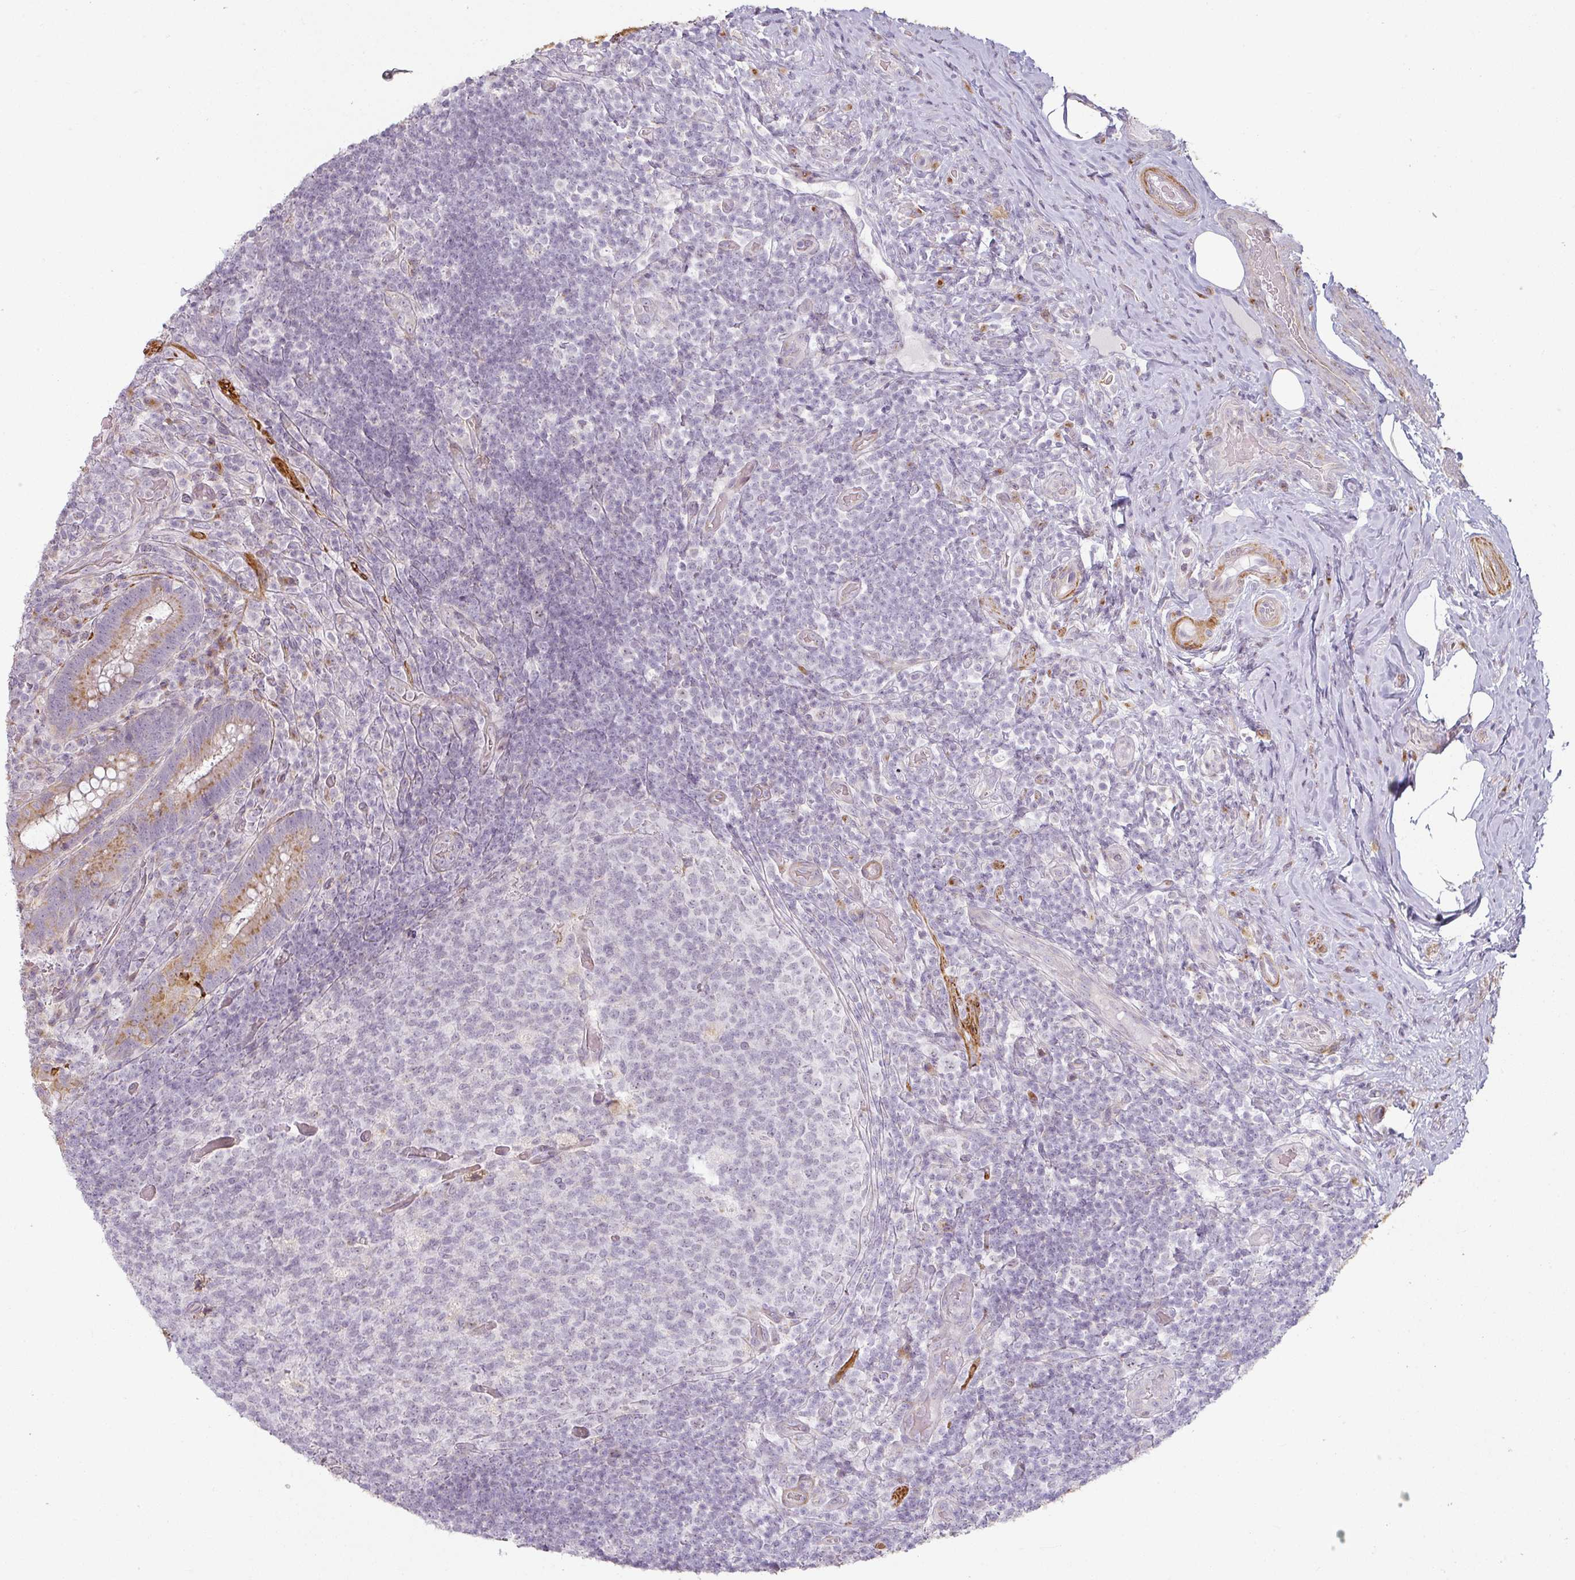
{"staining": {"intensity": "moderate", "quantity": "<25%", "location": "cytoplasmic/membranous"}, "tissue": "appendix", "cell_type": "Glandular cells", "image_type": "normal", "snomed": [{"axis": "morphology", "description": "Normal tissue, NOS"}, {"axis": "topography", "description": "Appendix"}], "caption": "An immunohistochemistry (IHC) histopathology image of normal tissue is shown. Protein staining in brown labels moderate cytoplasmic/membranous positivity in appendix within glandular cells. The protein of interest is shown in brown color, while the nuclei are stained blue.", "gene": "CCDC144A", "patient": {"sex": "female", "age": 43}}